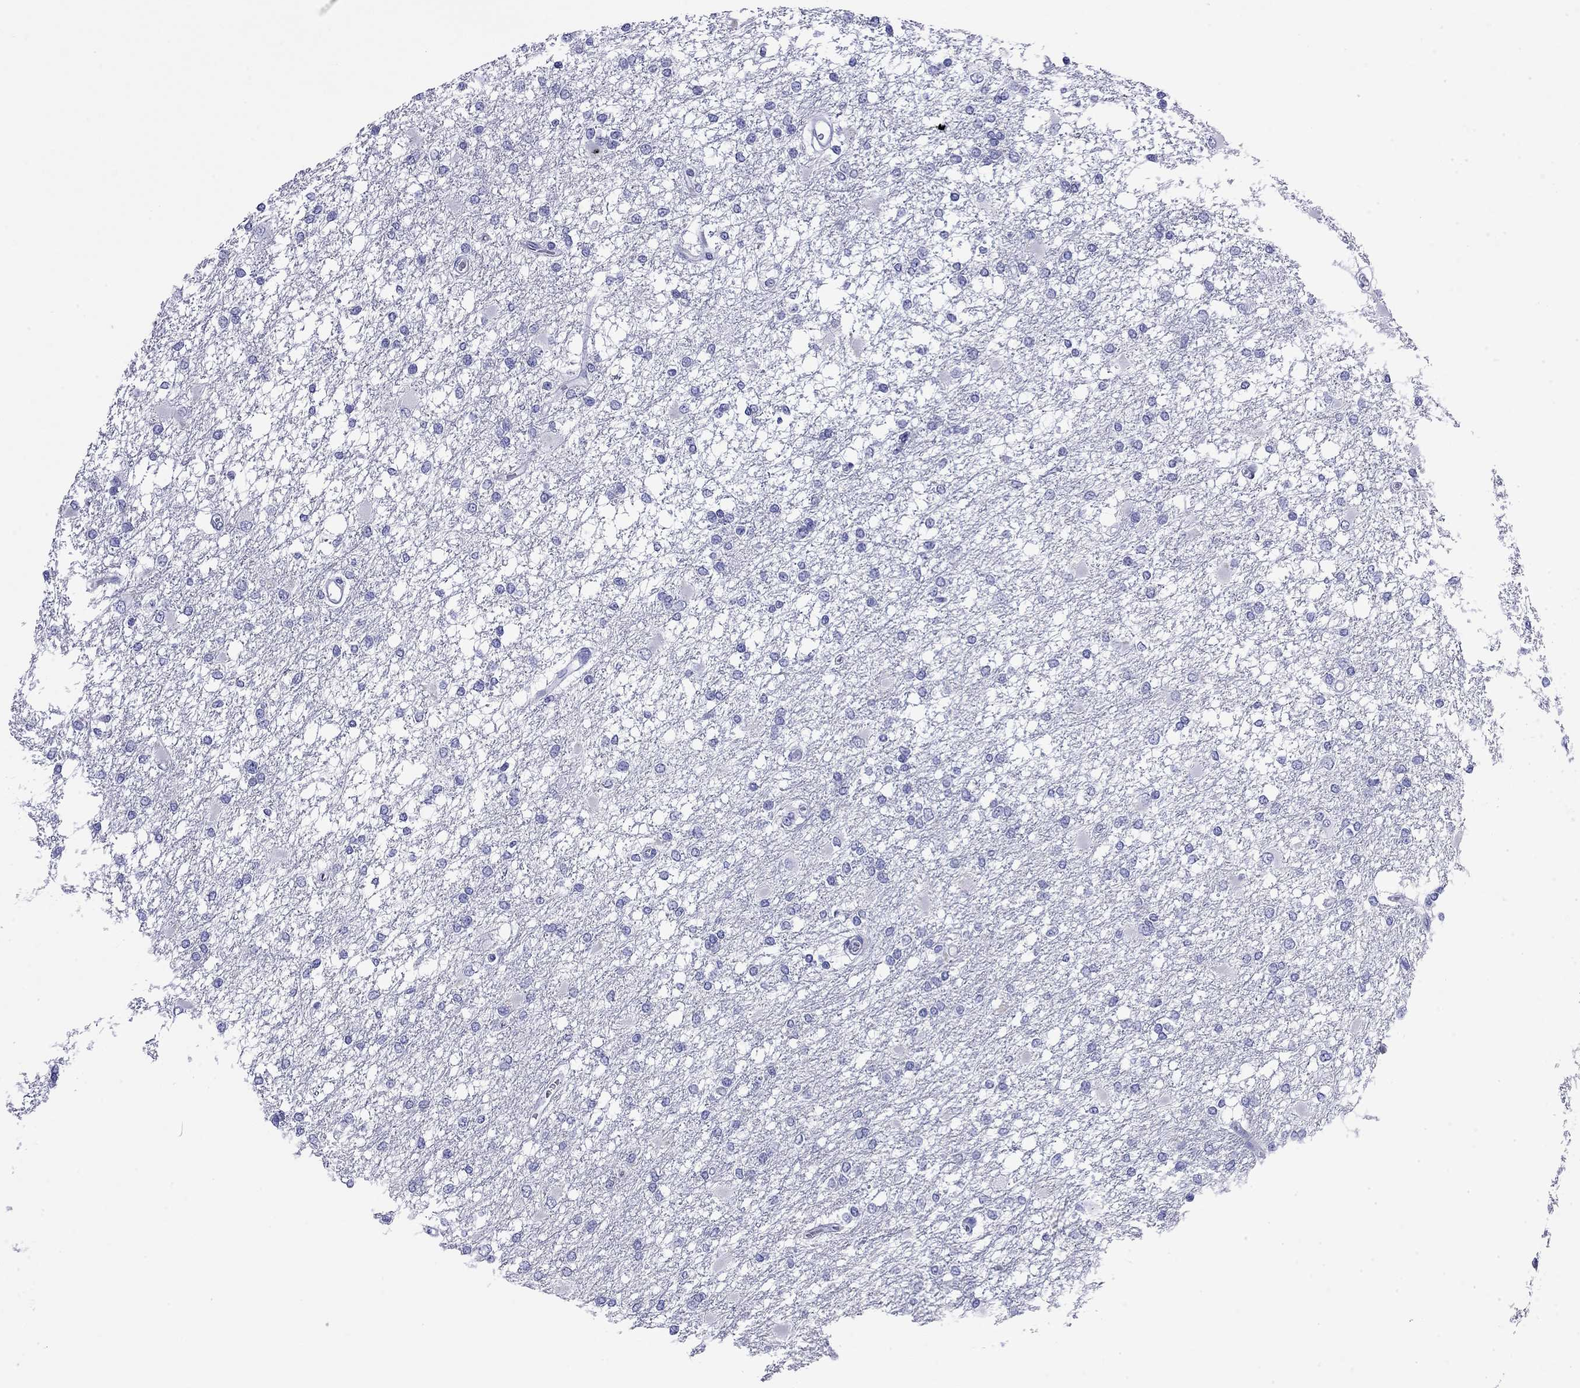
{"staining": {"intensity": "negative", "quantity": "none", "location": "none"}, "tissue": "glioma", "cell_type": "Tumor cells", "image_type": "cancer", "snomed": [{"axis": "morphology", "description": "Glioma, malignant, High grade"}, {"axis": "topography", "description": "Cerebral cortex"}], "caption": "Human malignant high-grade glioma stained for a protein using immunohistochemistry (IHC) demonstrates no positivity in tumor cells.", "gene": "FIGLA", "patient": {"sex": "male", "age": 79}}